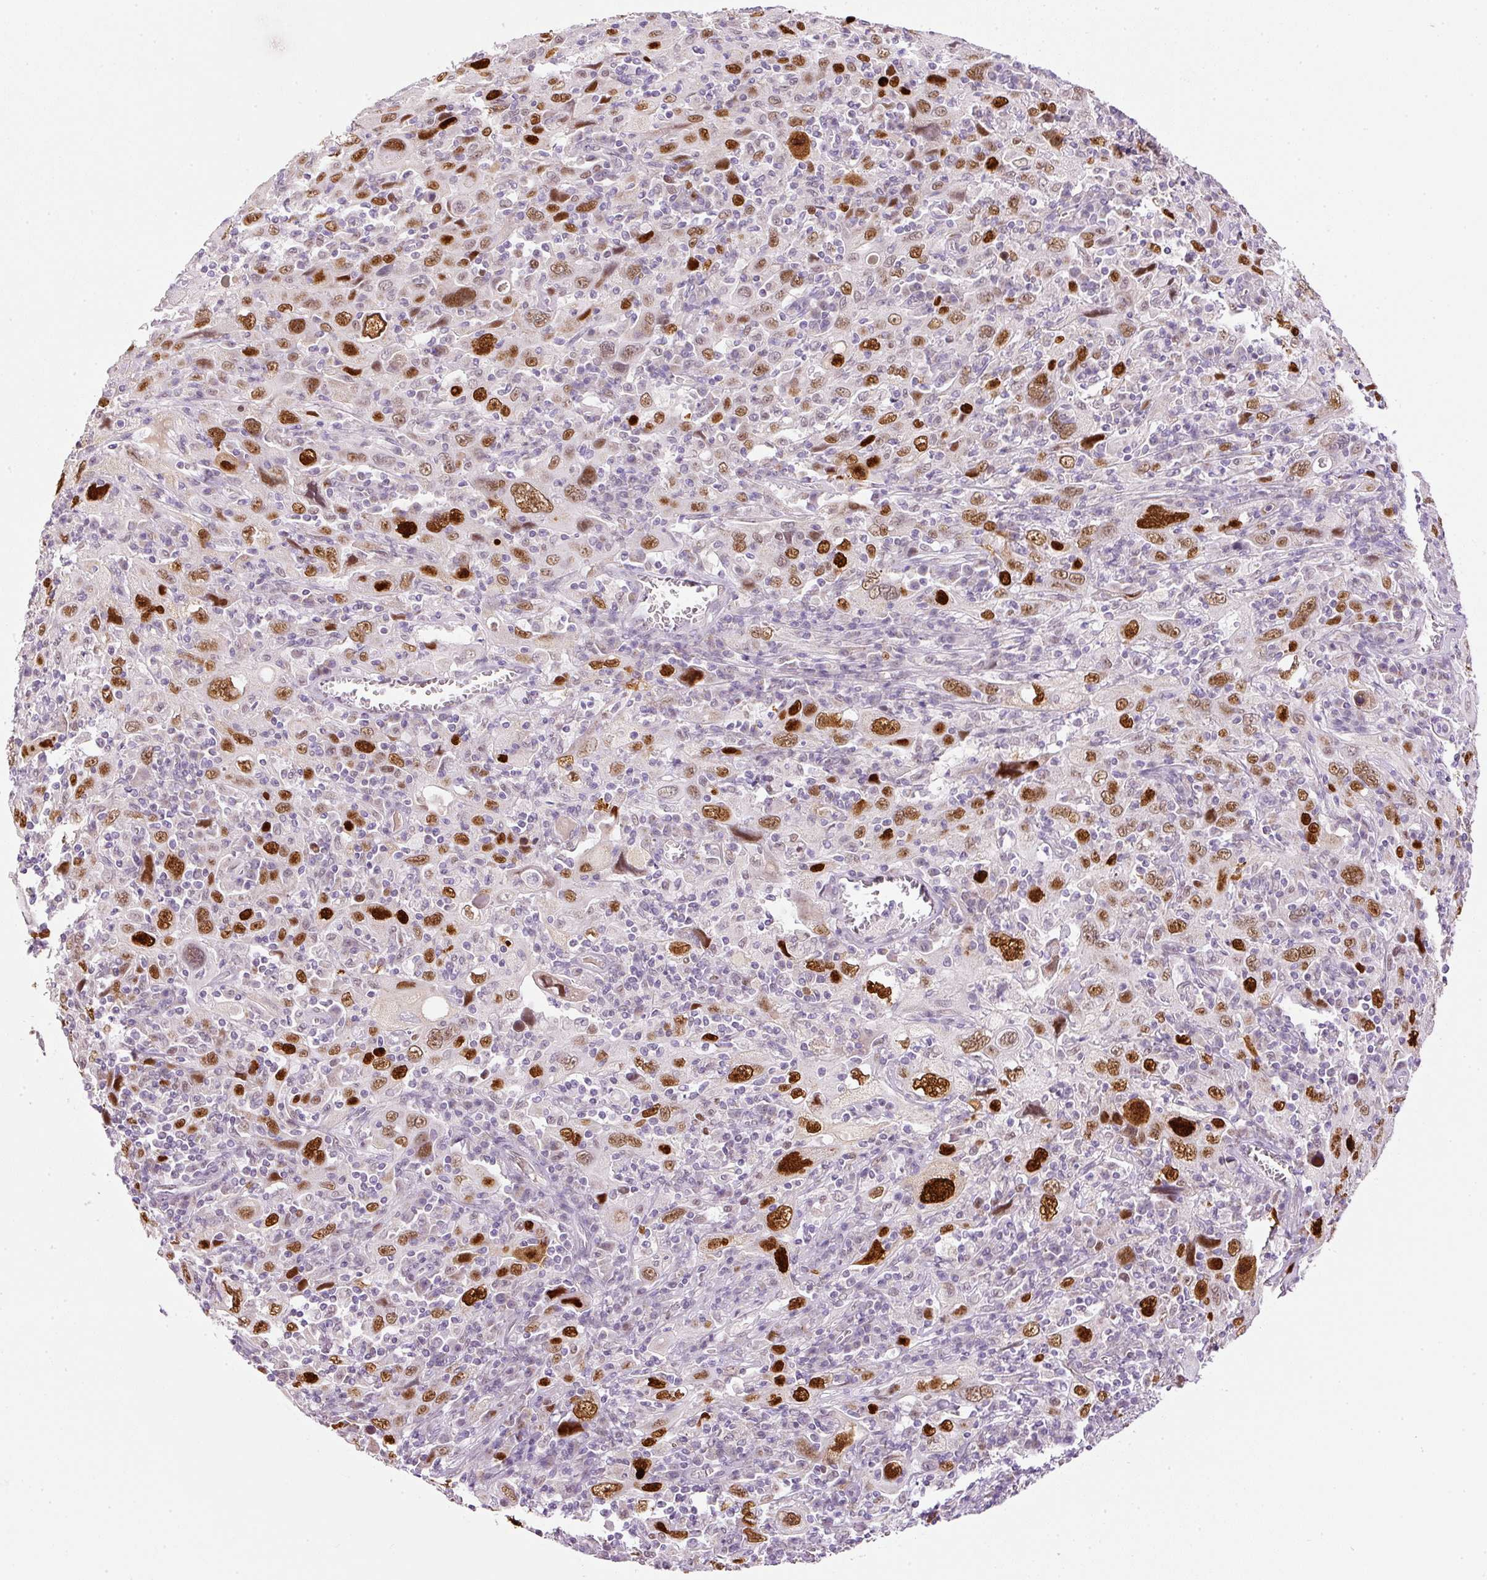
{"staining": {"intensity": "moderate", "quantity": ">75%", "location": "nuclear"}, "tissue": "cervical cancer", "cell_type": "Tumor cells", "image_type": "cancer", "snomed": [{"axis": "morphology", "description": "Squamous cell carcinoma, NOS"}, {"axis": "topography", "description": "Cervix"}], "caption": "Immunohistochemistry (IHC) of human cervical squamous cell carcinoma displays medium levels of moderate nuclear expression in about >75% of tumor cells.", "gene": "KPNA2", "patient": {"sex": "female", "age": 46}}